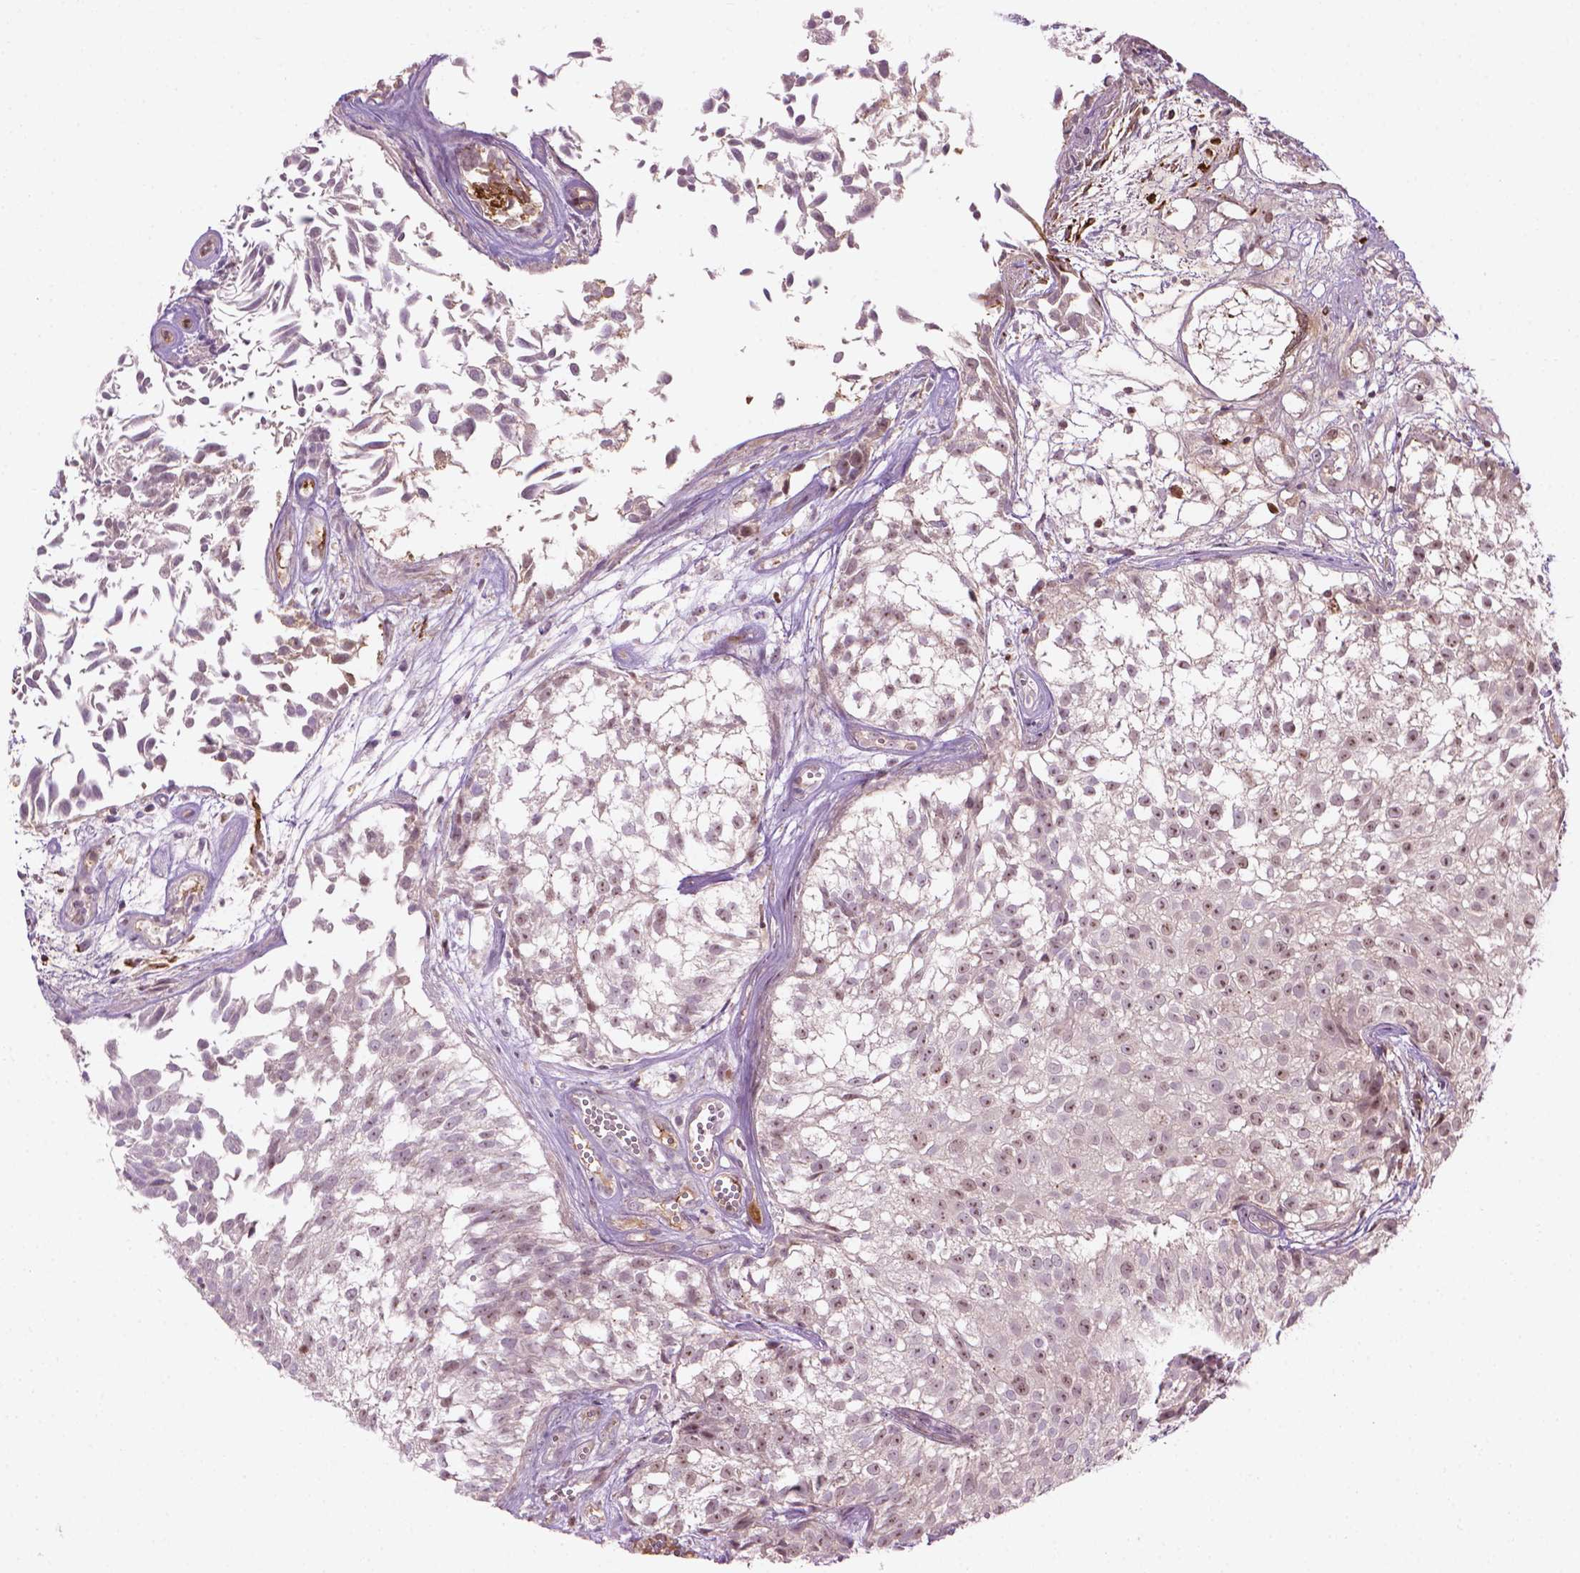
{"staining": {"intensity": "weak", "quantity": "25%-75%", "location": "nuclear"}, "tissue": "urothelial cancer", "cell_type": "Tumor cells", "image_type": "cancer", "snomed": [{"axis": "morphology", "description": "Urothelial carcinoma, Low grade"}, {"axis": "topography", "description": "Urinary bladder"}], "caption": "An IHC photomicrograph of tumor tissue is shown. Protein staining in brown highlights weak nuclear positivity in low-grade urothelial carcinoma within tumor cells.", "gene": "SMC2", "patient": {"sex": "male", "age": 70}}